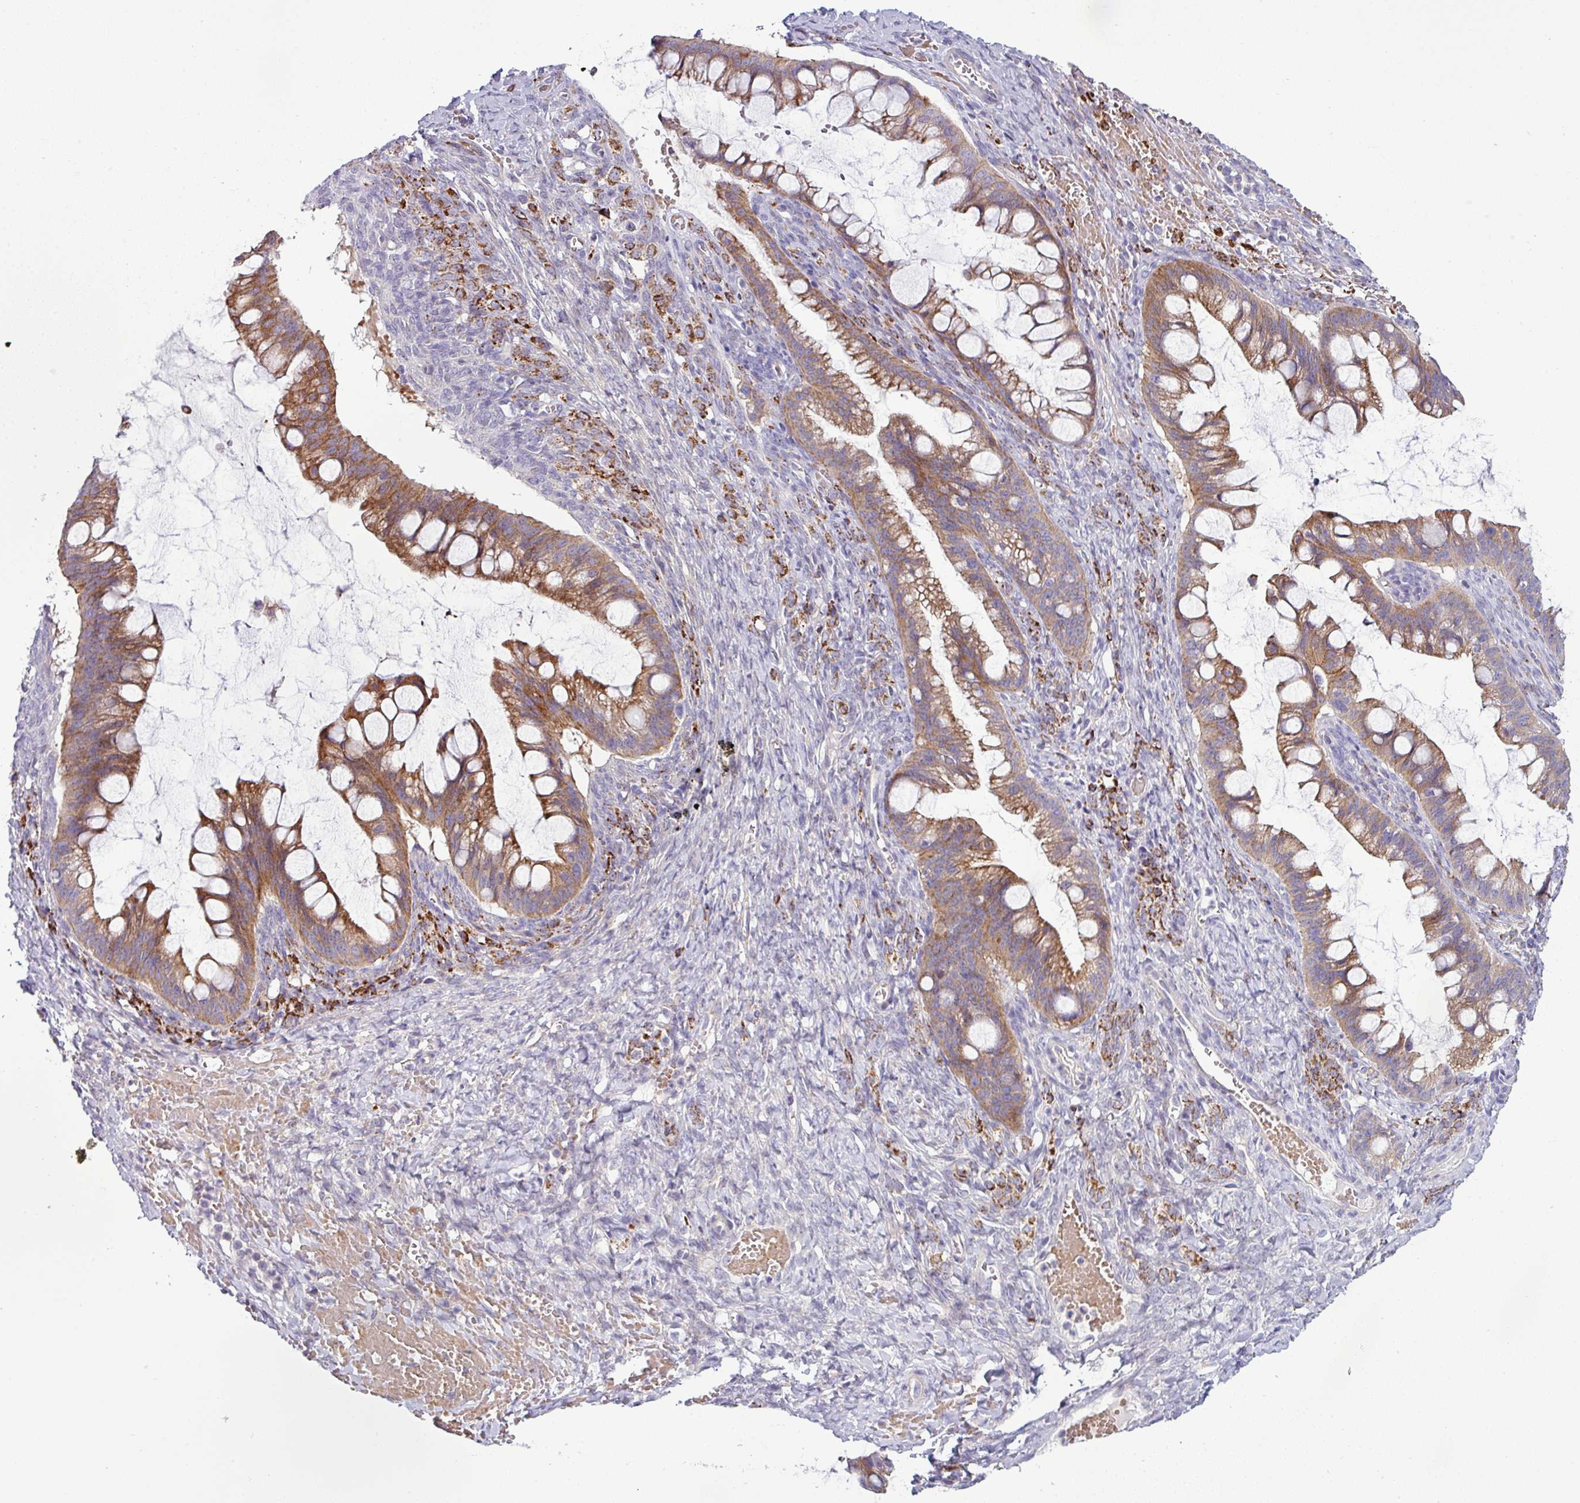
{"staining": {"intensity": "moderate", "quantity": ">75%", "location": "cytoplasmic/membranous"}, "tissue": "ovarian cancer", "cell_type": "Tumor cells", "image_type": "cancer", "snomed": [{"axis": "morphology", "description": "Cystadenocarcinoma, mucinous, NOS"}, {"axis": "topography", "description": "Ovary"}], "caption": "Ovarian cancer (mucinous cystadenocarcinoma) stained with a protein marker reveals moderate staining in tumor cells.", "gene": "ACAP3", "patient": {"sex": "female", "age": 73}}